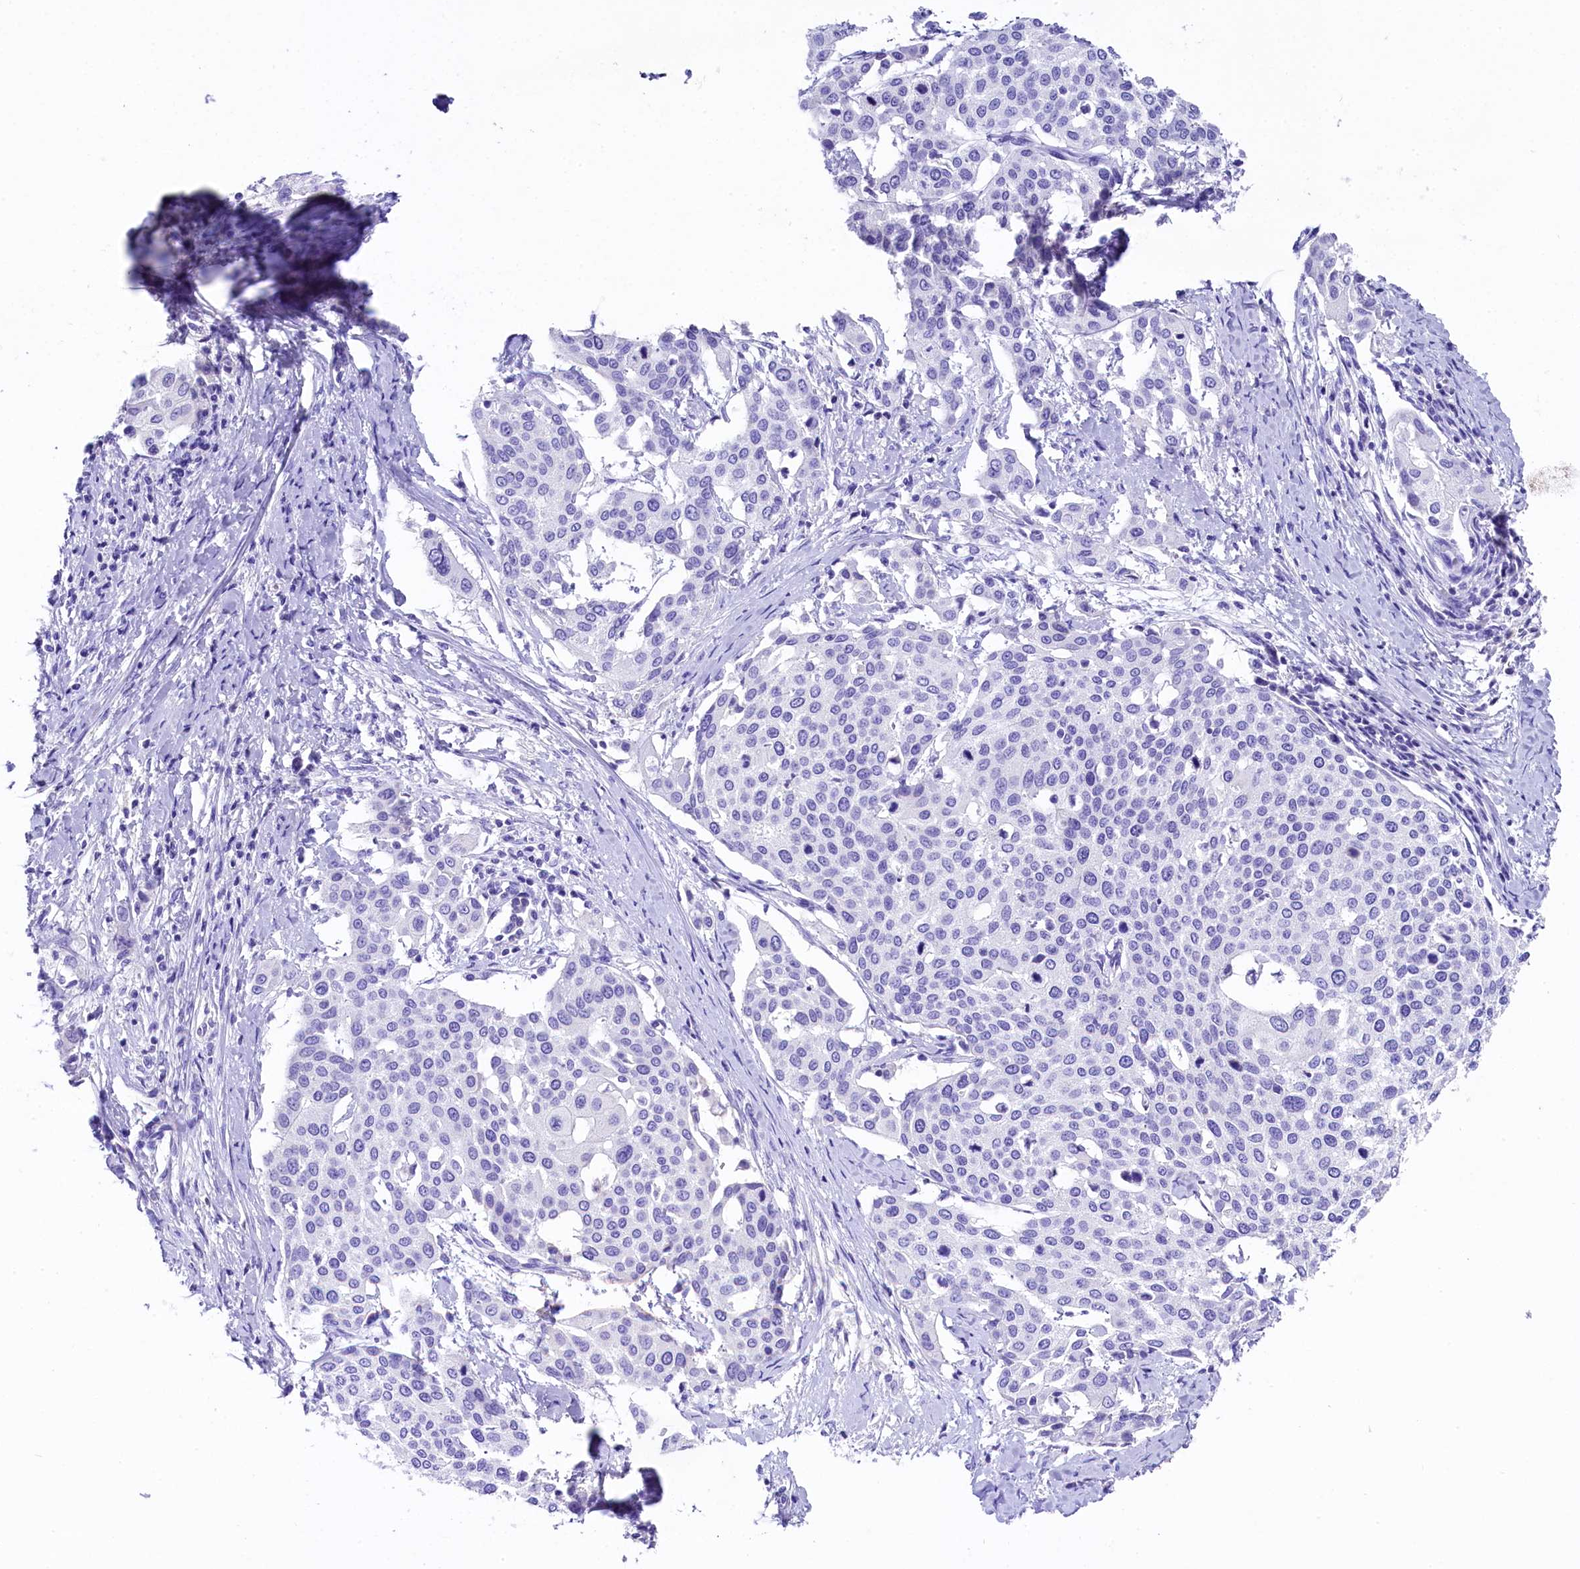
{"staining": {"intensity": "negative", "quantity": "none", "location": "none"}, "tissue": "cervical cancer", "cell_type": "Tumor cells", "image_type": "cancer", "snomed": [{"axis": "morphology", "description": "Squamous cell carcinoma, NOS"}, {"axis": "topography", "description": "Cervix"}], "caption": "This is a histopathology image of immunohistochemistry staining of cervical cancer, which shows no expression in tumor cells.", "gene": "SKIDA1", "patient": {"sex": "female", "age": 44}}